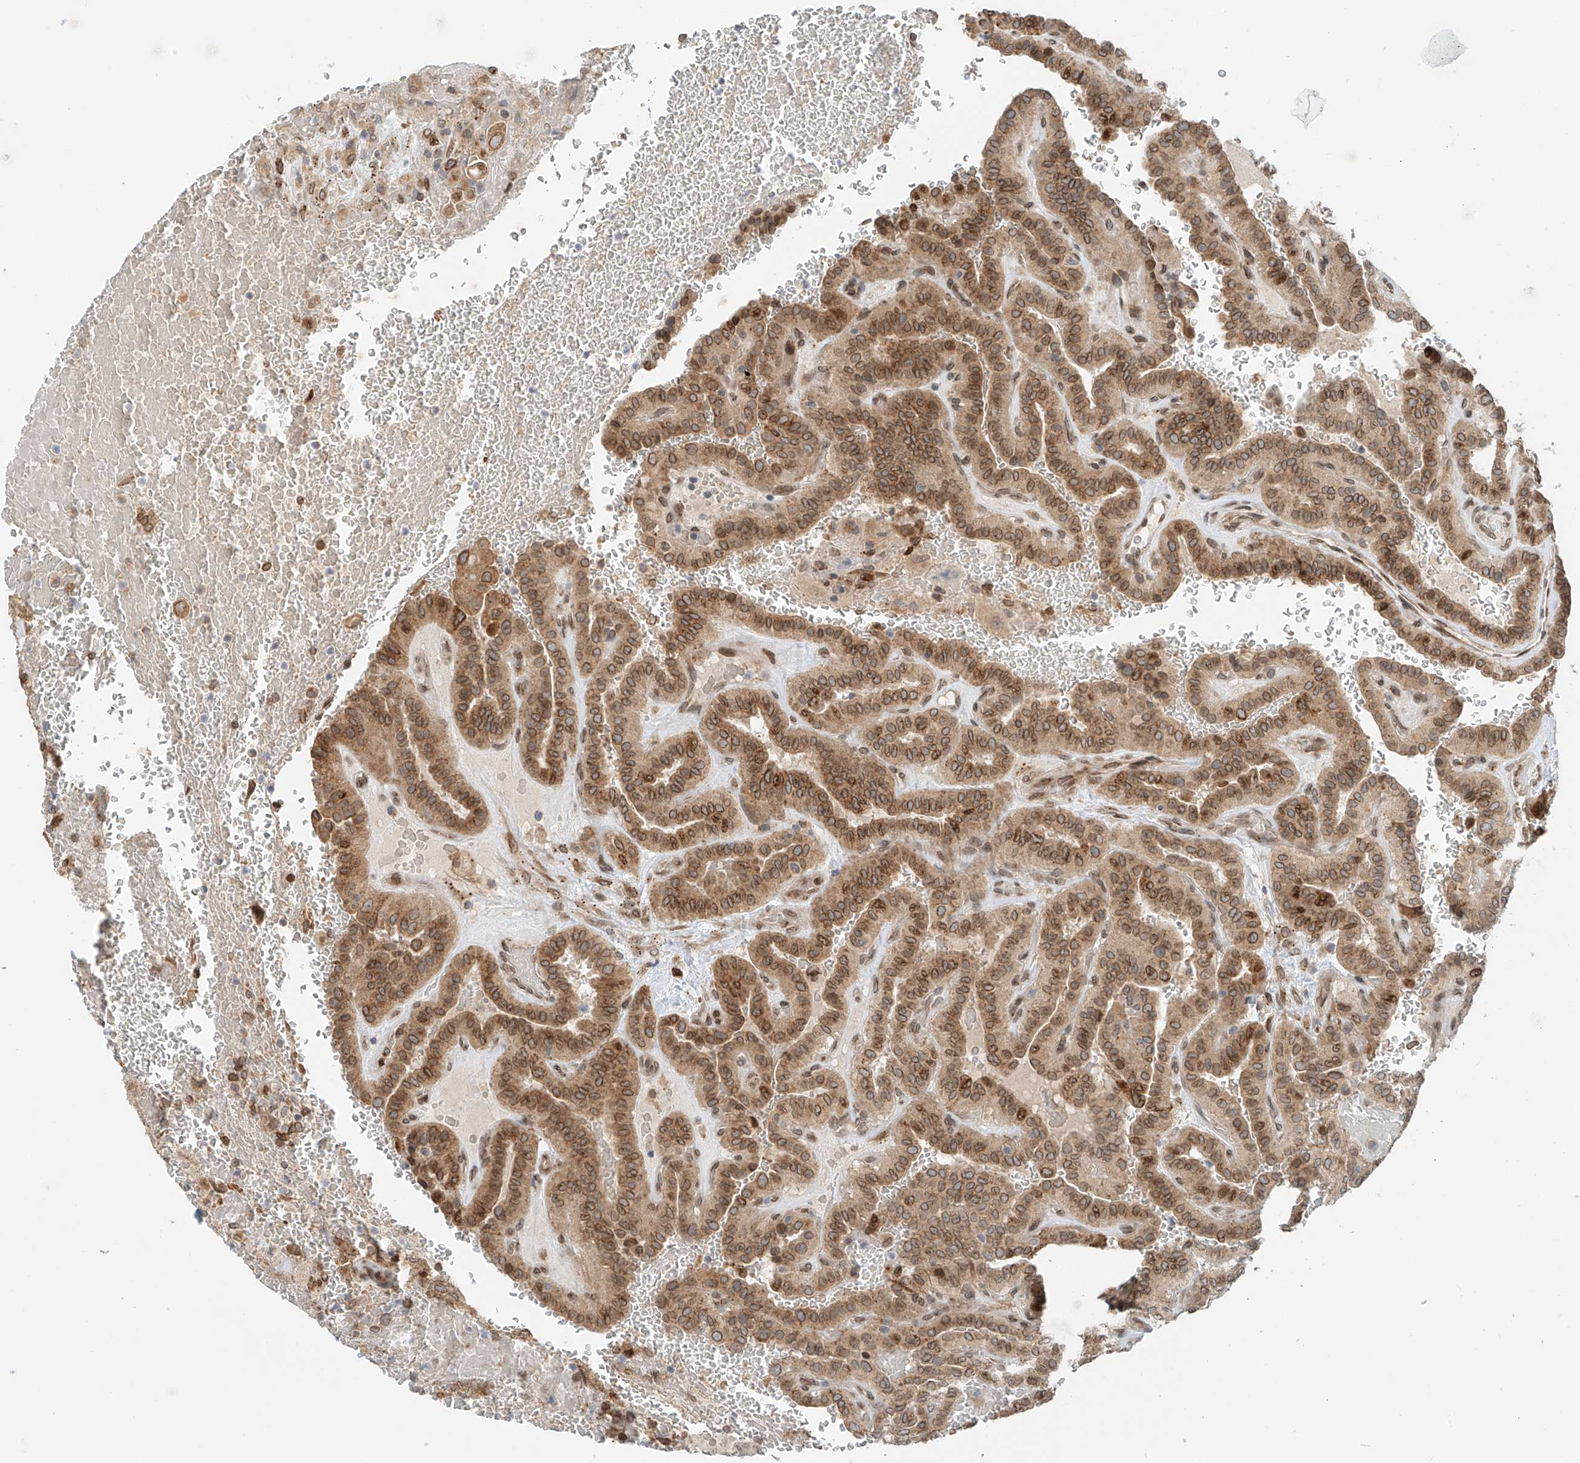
{"staining": {"intensity": "moderate", "quantity": ">75%", "location": "cytoplasmic/membranous,nuclear"}, "tissue": "thyroid cancer", "cell_type": "Tumor cells", "image_type": "cancer", "snomed": [{"axis": "morphology", "description": "Papillary adenocarcinoma, NOS"}, {"axis": "topography", "description": "Thyroid gland"}], "caption": "Thyroid cancer stained with a brown dye displays moderate cytoplasmic/membranous and nuclear positive staining in about >75% of tumor cells.", "gene": "STARD9", "patient": {"sex": "male", "age": 77}}